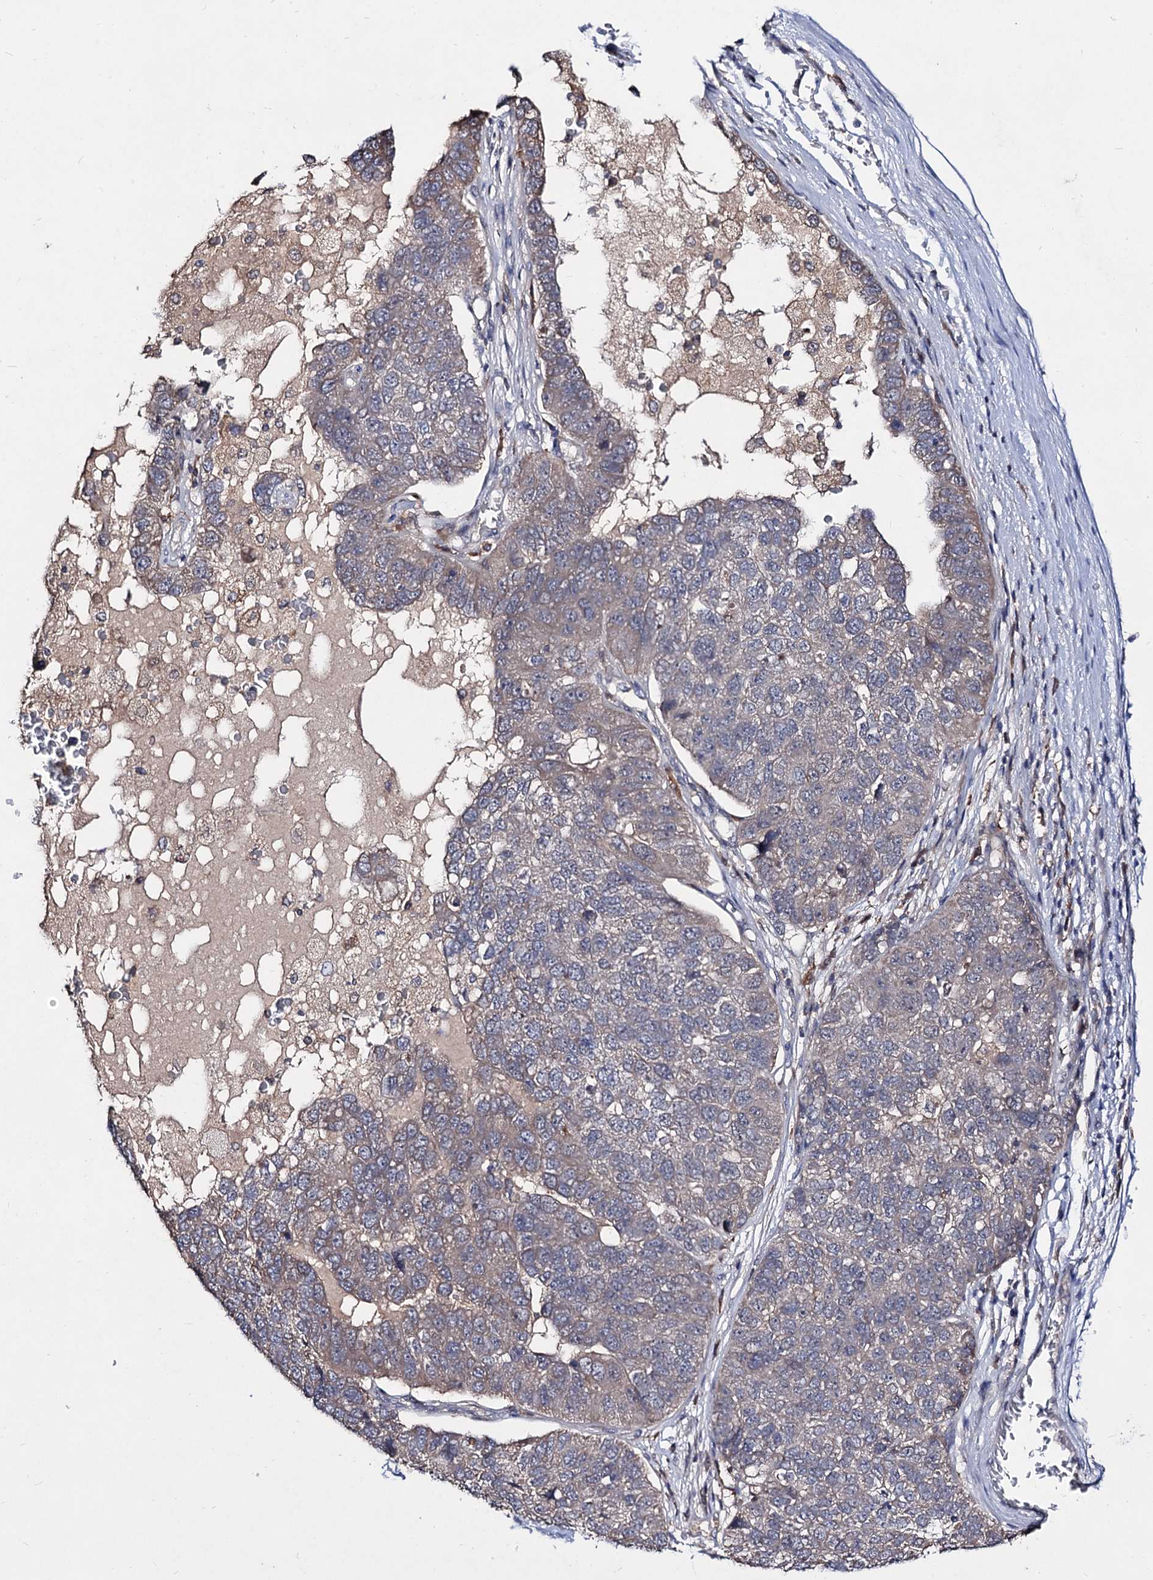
{"staining": {"intensity": "negative", "quantity": "none", "location": "none"}, "tissue": "pancreatic cancer", "cell_type": "Tumor cells", "image_type": "cancer", "snomed": [{"axis": "morphology", "description": "Adenocarcinoma, NOS"}, {"axis": "topography", "description": "Pancreas"}], "caption": "A histopathology image of human pancreatic cancer is negative for staining in tumor cells.", "gene": "ACTR6", "patient": {"sex": "female", "age": 61}}